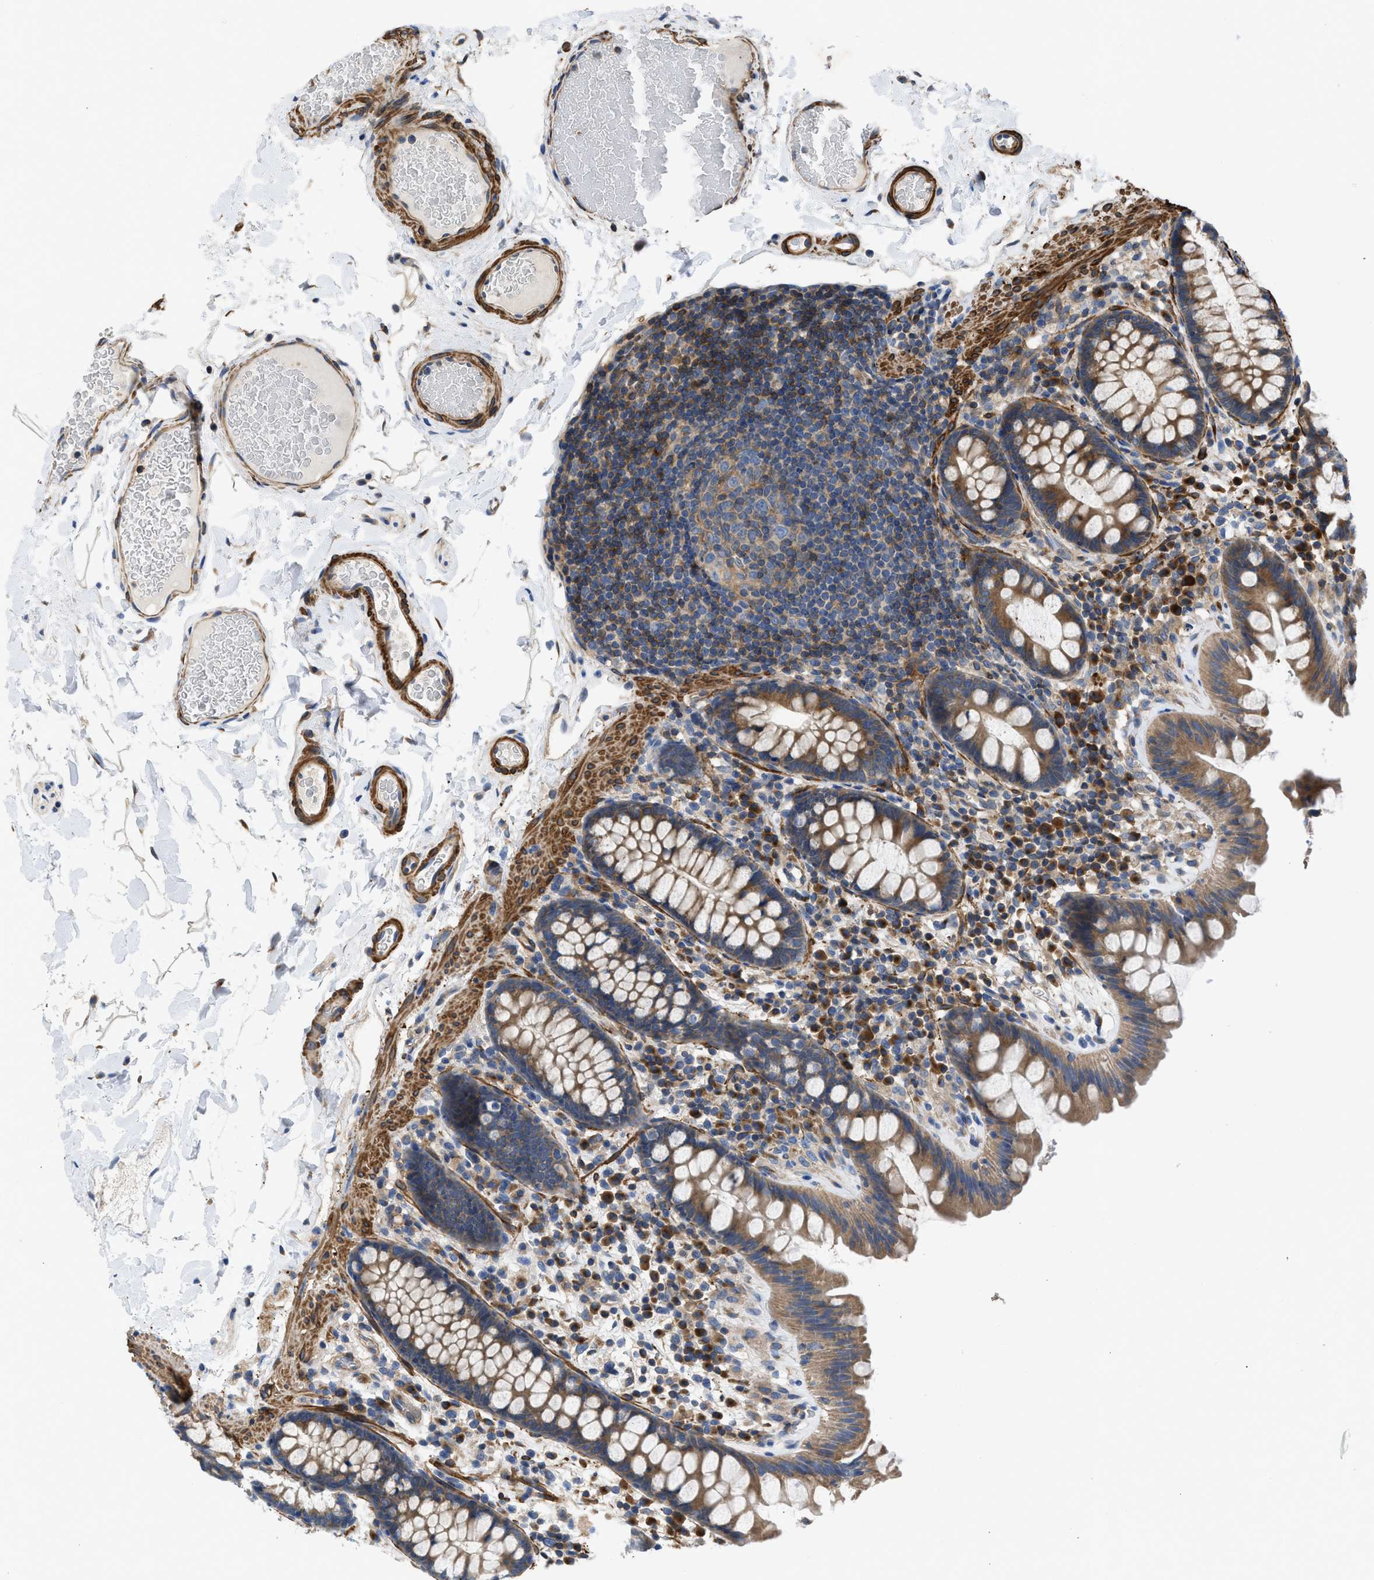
{"staining": {"intensity": "moderate", "quantity": ">75%", "location": "cytoplasmic/membranous"}, "tissue": "colon", "cell_type": "Endothelial cells", "image_type": "normal", "snomed": [{"axis": "morphology", "description": "Normal tissue, NOS"}, {"axis": "topography", "description": "Colon"}], "caption": "Immunohistochemical staining of benign human colon displays medium levels of moderate cytoplasmic/membranous expression in about >75% of endothelial cells.", "gene": "CHKB", "patient": {"sex": "female", "age": 80}}